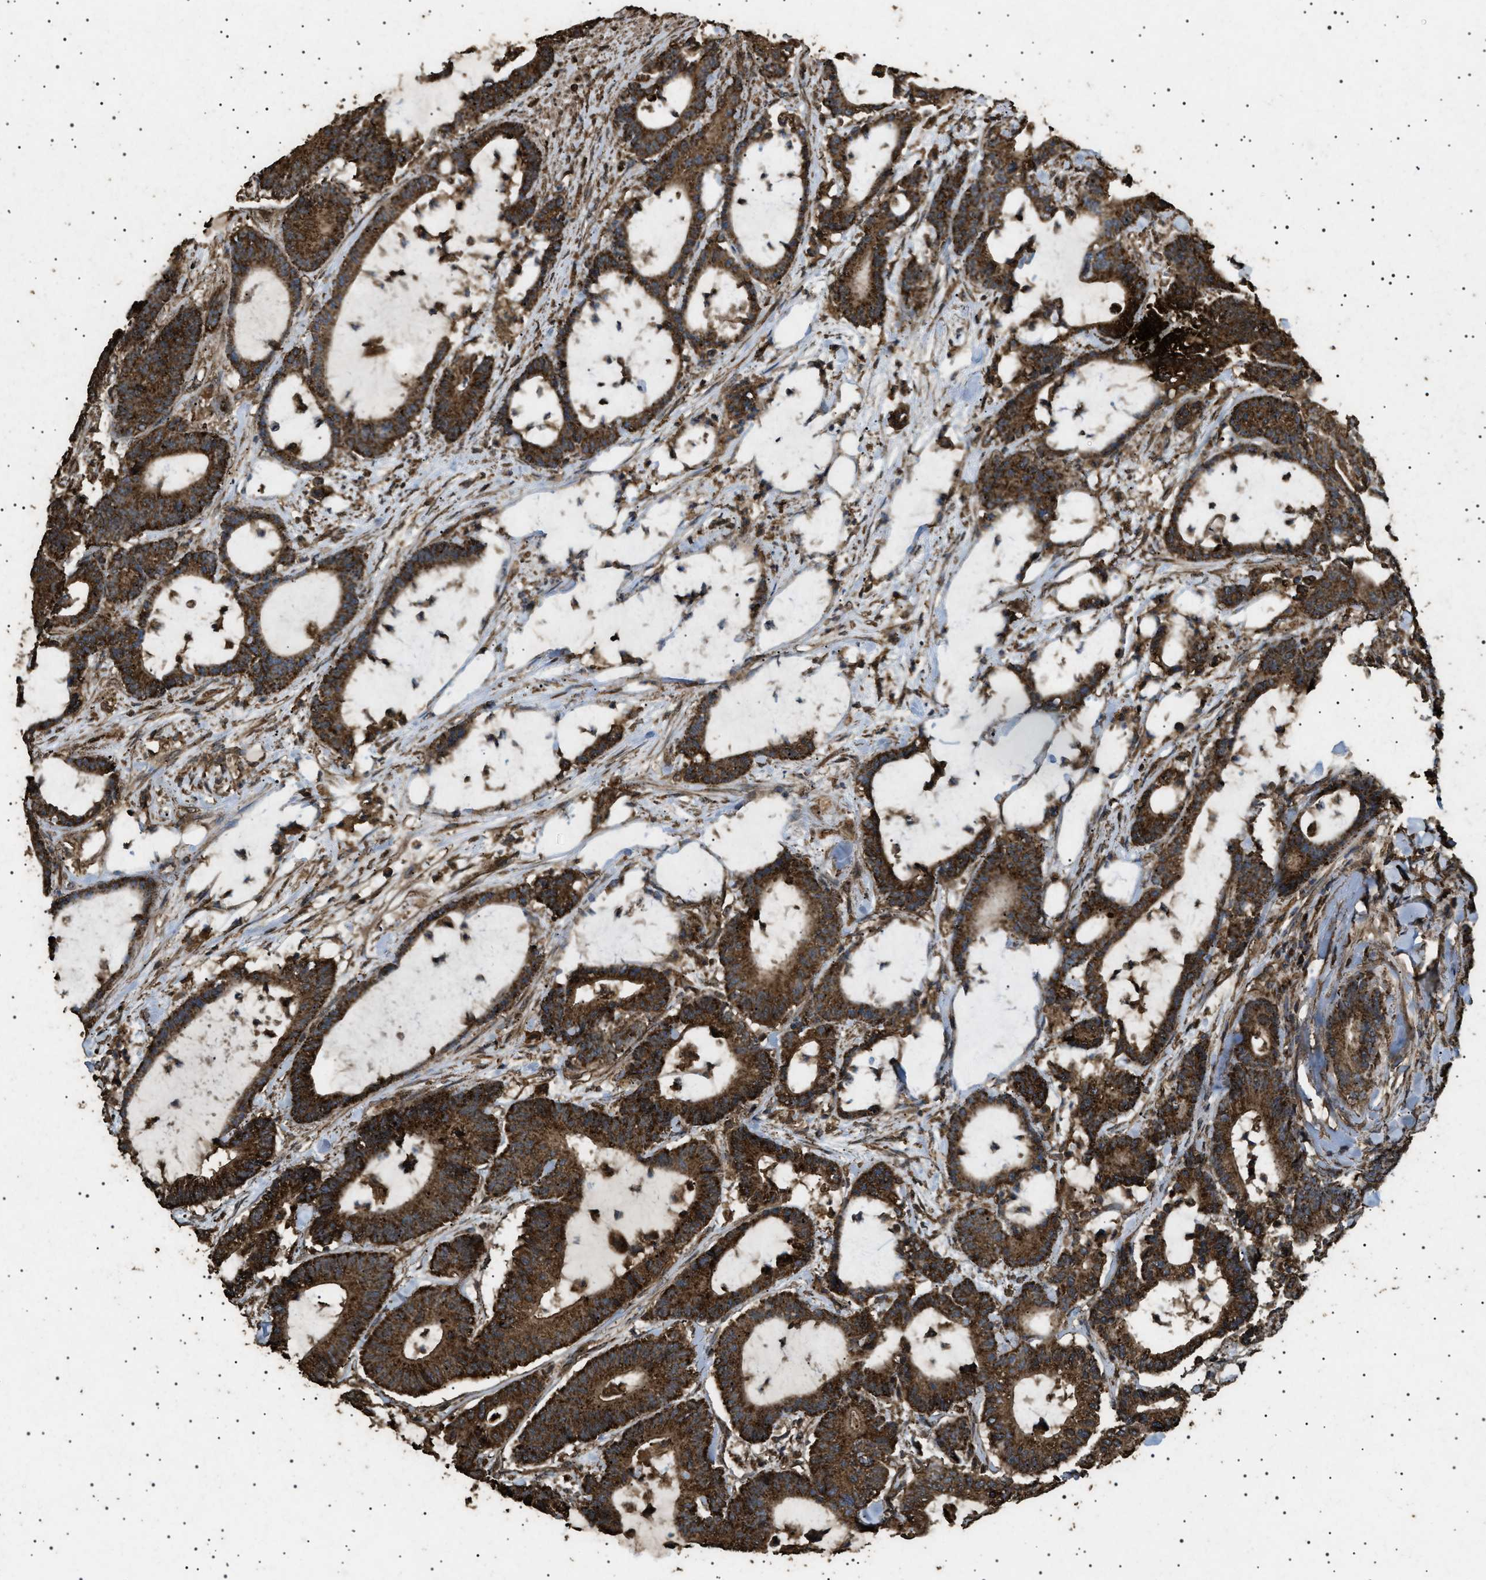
{"staining": {"intensity": "strong", "quantity": ">75%", "location": "cytoplasmic/membranous"}, "tissue": "colorectal cancer", "cell_type": "Tumor cells", "image_type": "cancer", "snomed": [{"axis": "morphology", "description": "Adenocarcinoma, NOS"}, {"axis": "topography", "description": "Colon"}], "caption": "Strong cytoplasmic/membranous staining is appreciated in approximately >75% of tumor cells in colorectal cancer (adenocarcinoma).", "gene": "CYRIA", "patient": {"sex": "female", "age": 84}}